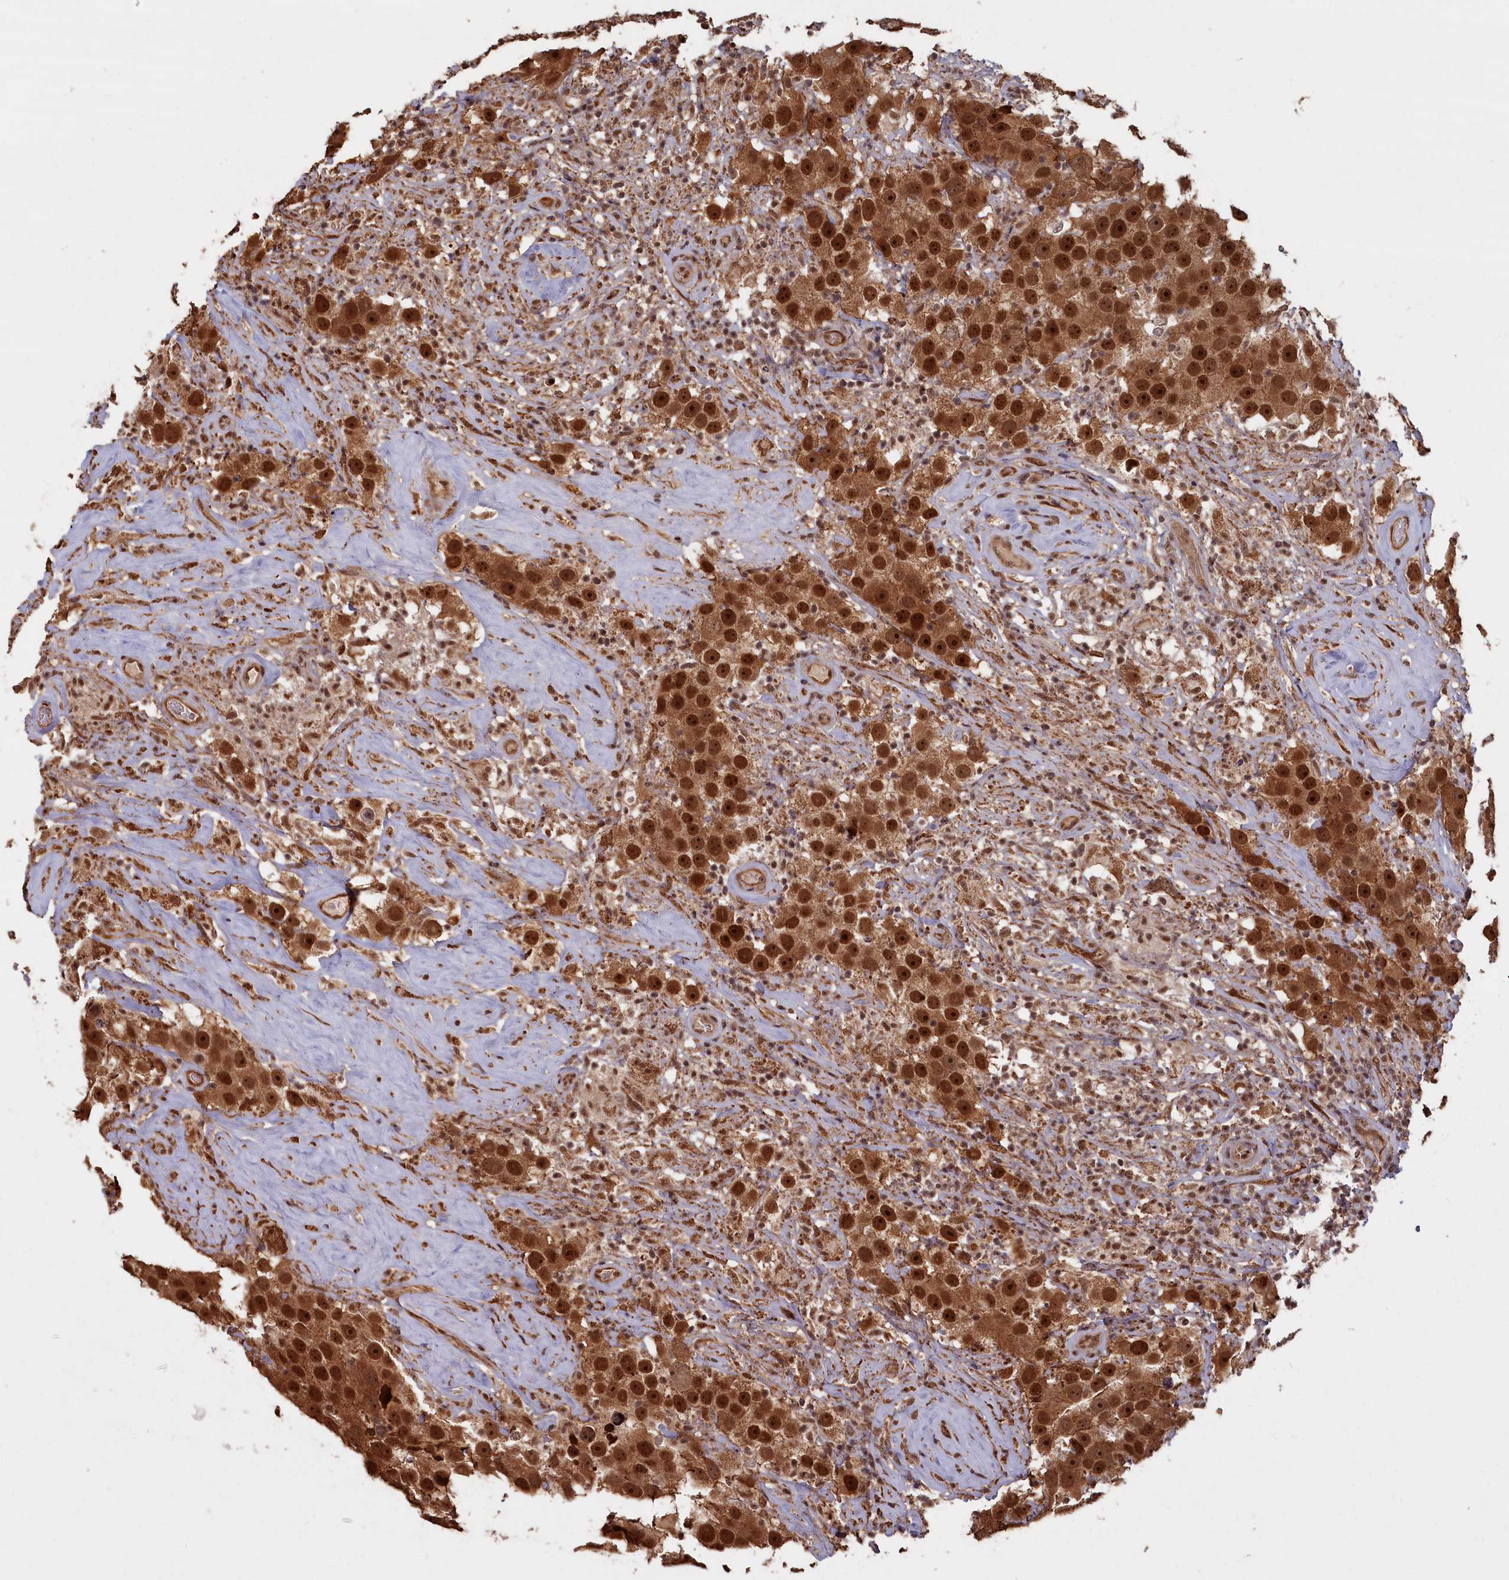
{"staining": {"intensity": "strong", "quantity": ">75%", "location": "cytoplasmic/membranous,nuclear"}, "tissue": "testis cancer", "cell_type": "Tumor cells", "image_type": "cancer", "snomed": [{"axis": "morphology", "description": "Seminoma, NOS"}, {"axis": "topography", "description": "Testis"}], "caption": "Testis cancer (seminoma) stained with a protein marker reveals strong staining in tumor cells.", "gene": "HIF3A", "patient": {"sex": "male", "age": 49}}